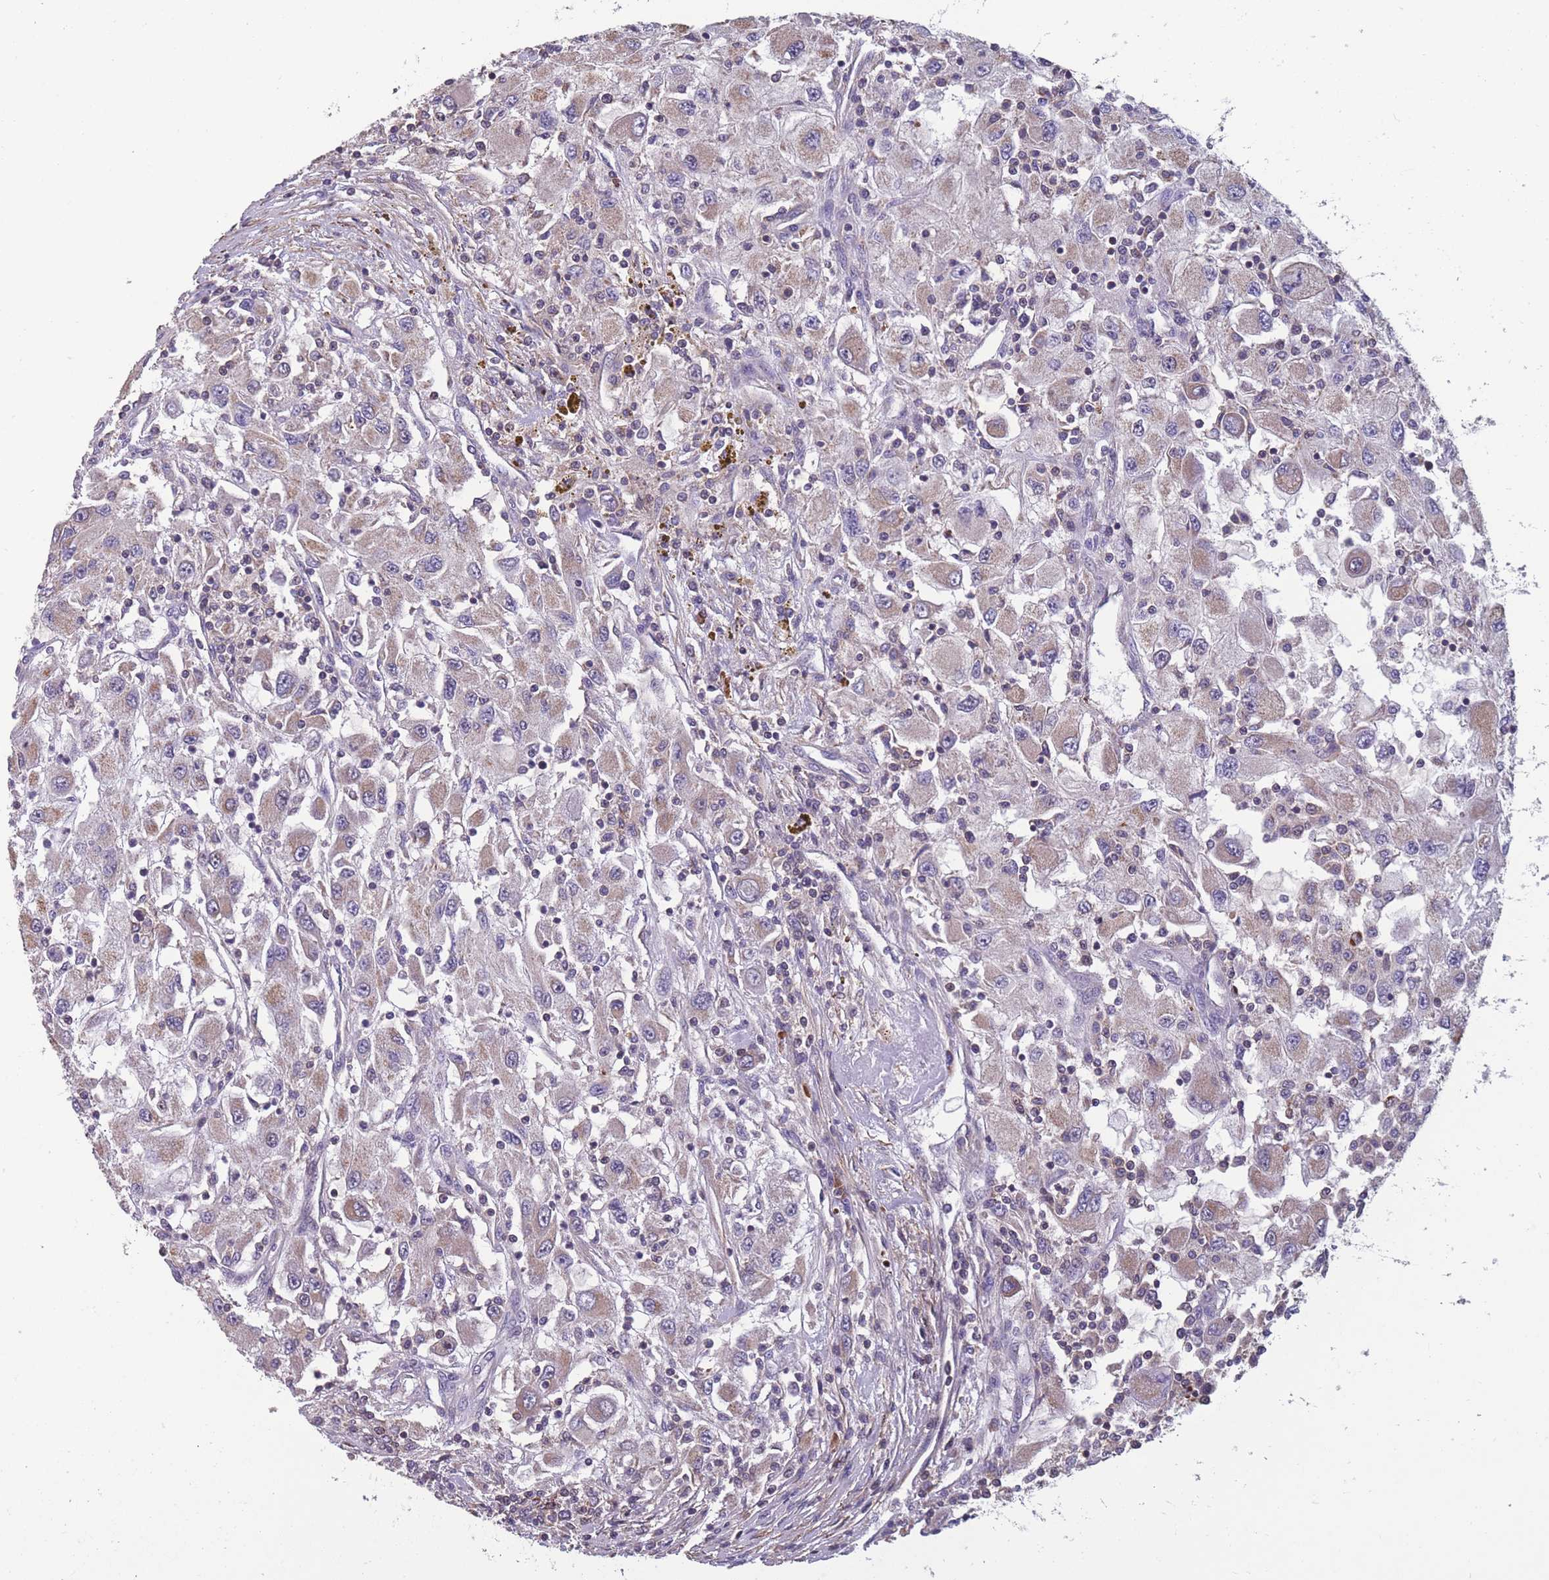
{"staining": {"intensity": "moderate", "quantity": "25%-75%", "location": "cytoplasmic/membranous"}, "tissue": "renal cancer", "cell_type": "Tumor cells", "image_type": "cancer", "snomed": [{"axis": "morphology", "description": "Adenocarcinoma, NOS"}, {"axis": "topography", "description": "Kidney"}], "caption": "About 25%-75% of tumor cells in human renal adenocarcinoma demonstrate moderate cytoplasmic/membranous protein staining as visualized by brown immunohistochemical staining.", "gene": "TOMM40L", "patient": {"sex": "female", "age": 67}}